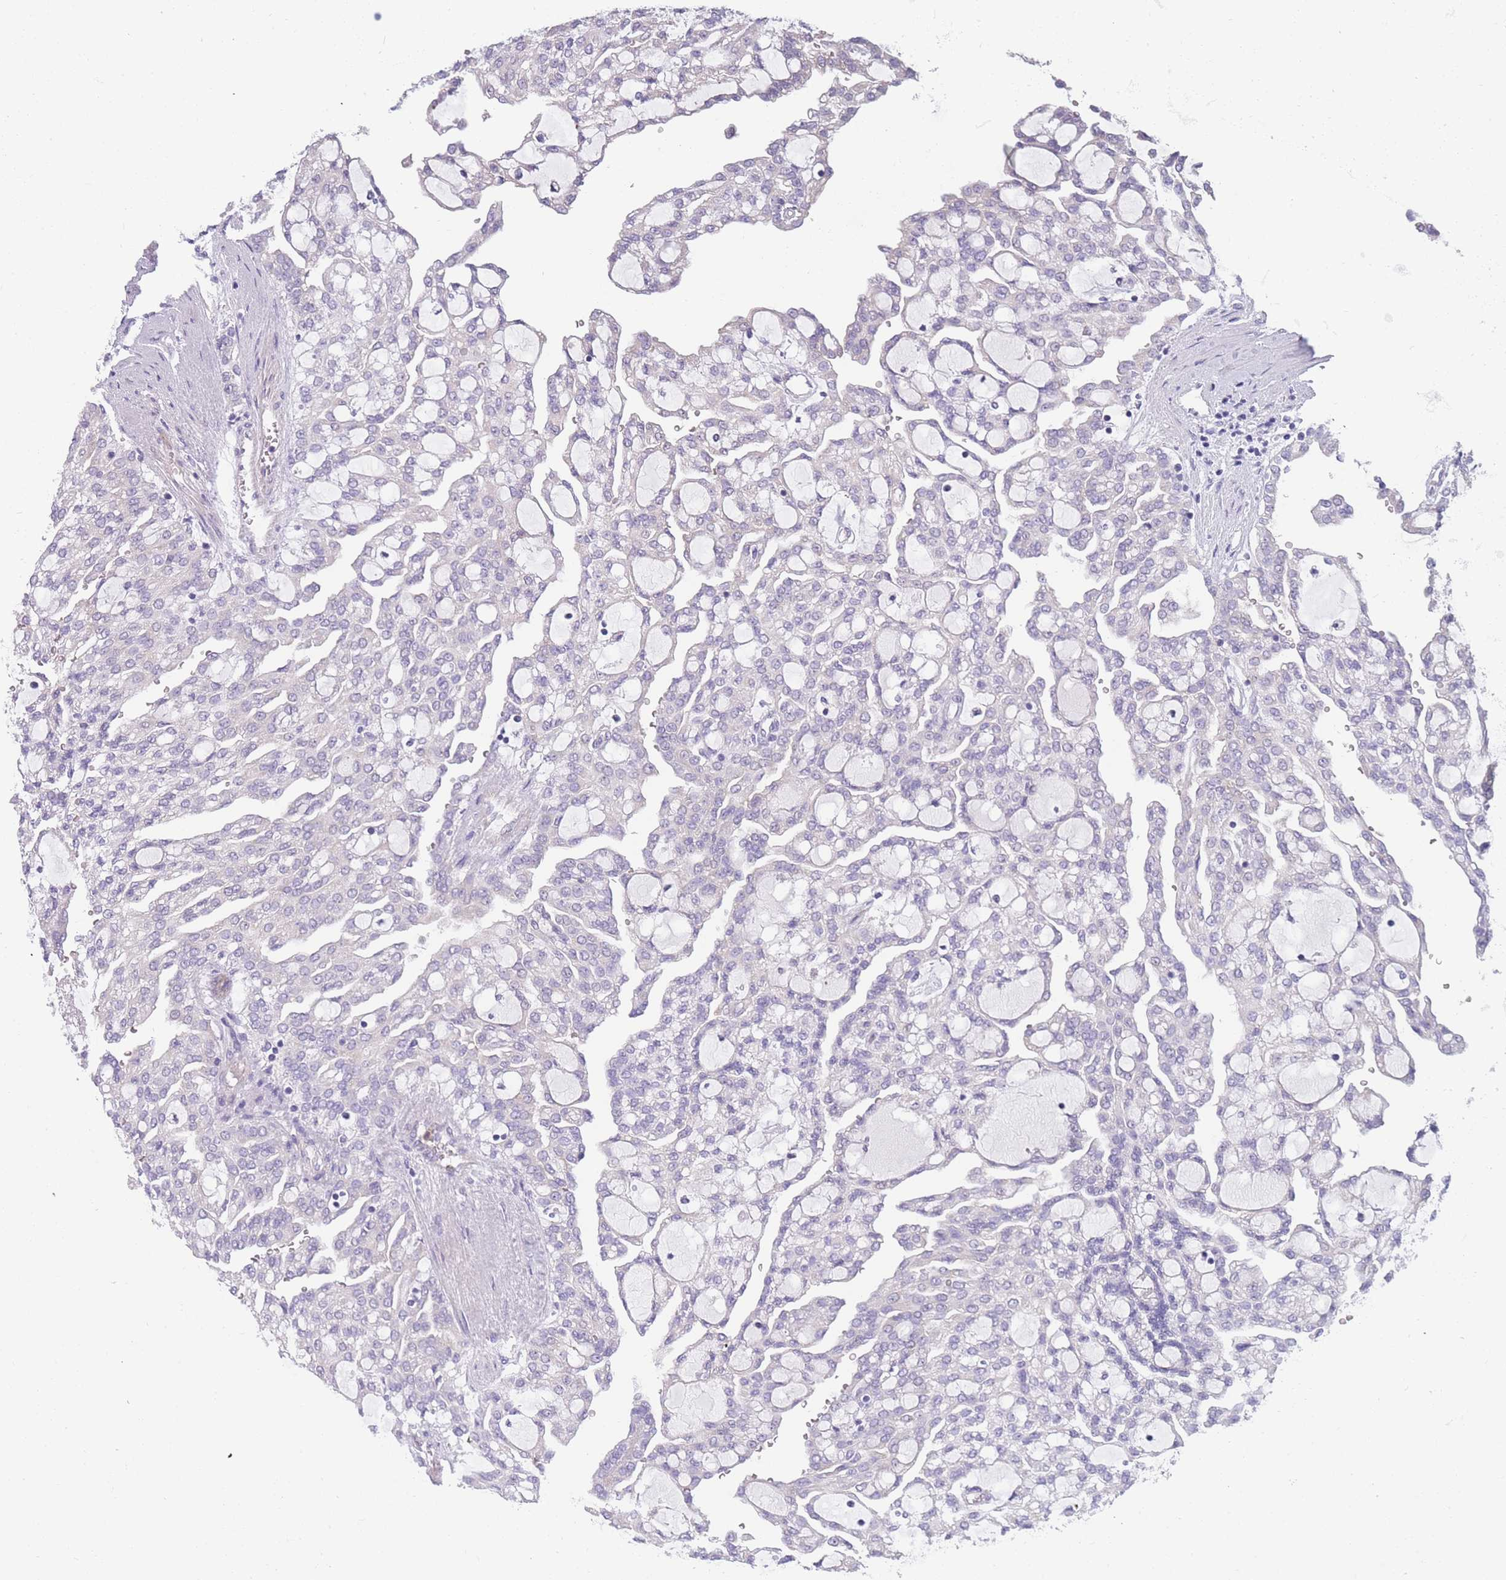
{"staining": {"intensity": "negative", "quantity": "none", "location": "none"}, "tissue": "renal cancer", "cell_type": "Tumor cells", "image_type": "cancer", "snomed": [{"axis": "morphology", "description": "Adenocarcinoma, NOS"}, {"axis": "topography", "description": "Kidney"}], "caption": "DAB (3,3'-diaminobenzidine) immunohistochemical staining of renal cancer demonstrates no significant staining in tumor cells.", "gene": "NDUFAF6", "patient": {"sex": "male", "age": 63}}